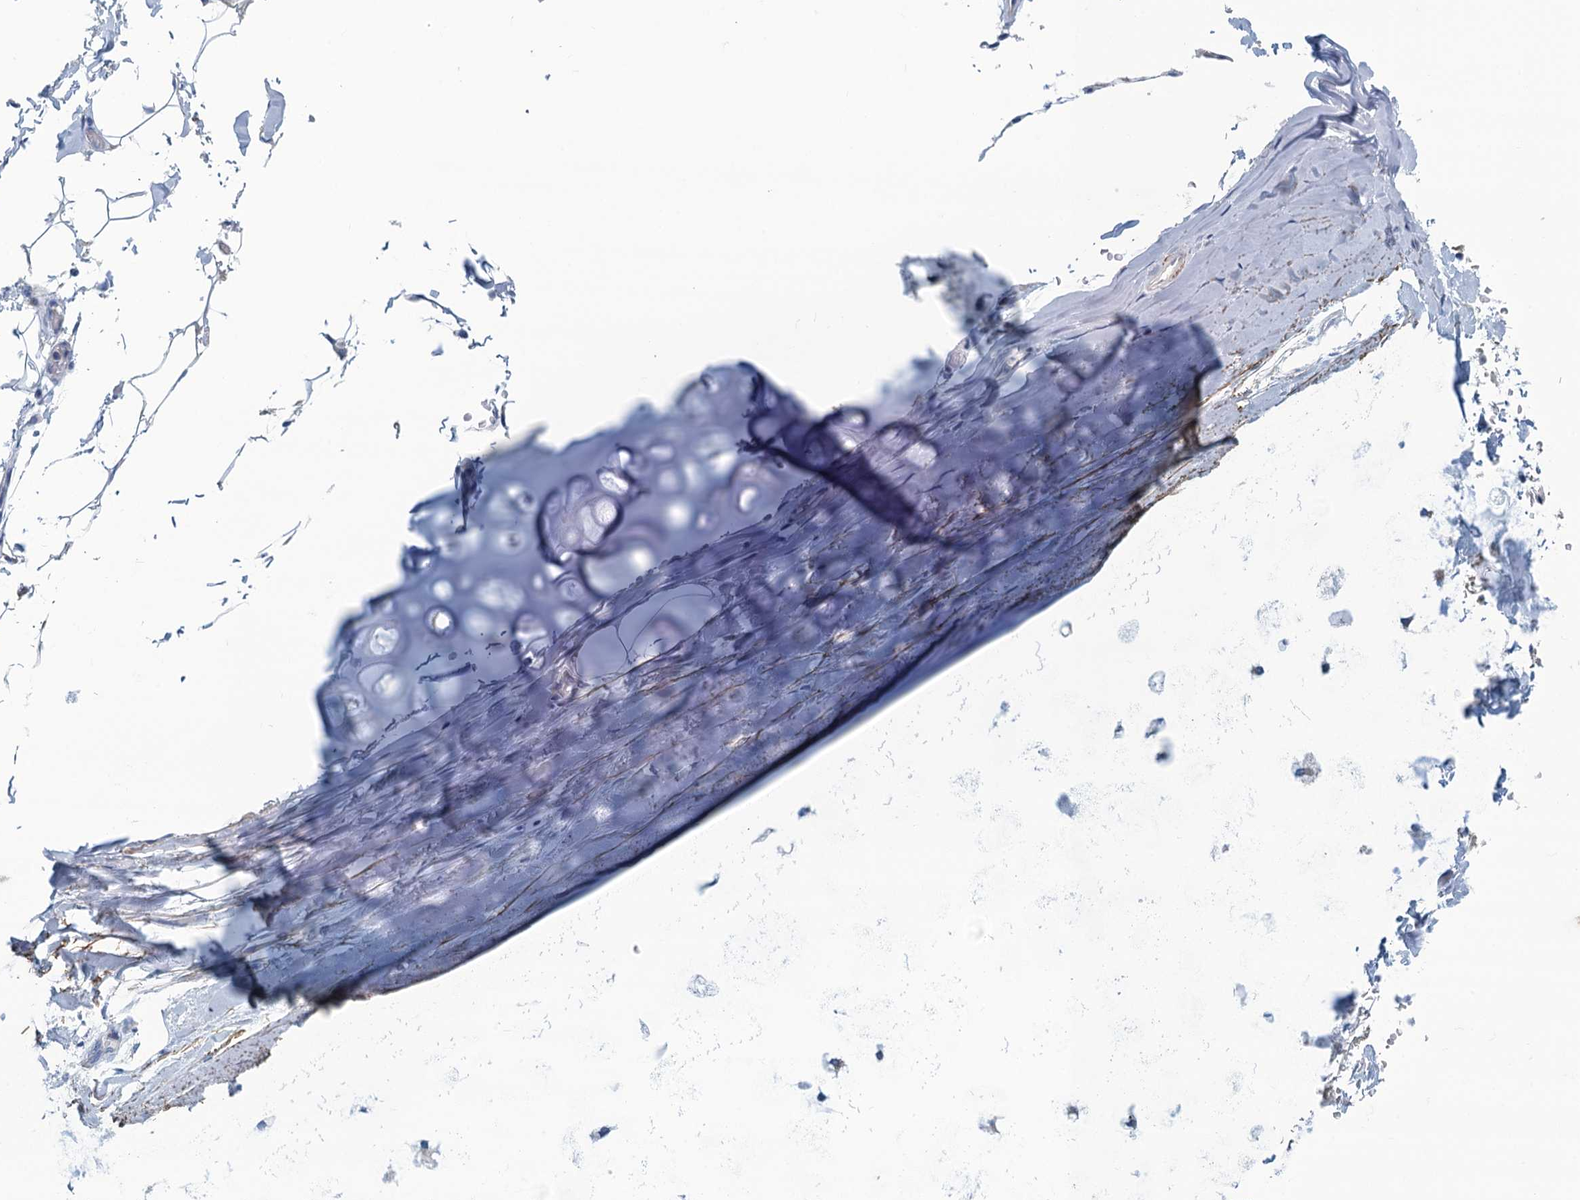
{"staining": {"intensity": "negative", "quantity": "none", "location": "none"}, "tissue": "adipose tissue", "cell_type": "Adipocytes", "image_type": "normal", "snomed": [{"axis": "morphology", "description": "Normal tissue, NOS"}, {"axis": "topography", "description": "Bronchus"}], "caption": "This is an IHC micrograph of unremarkable adipose tissue. There is no staining in adipocytes.", "gene": "C10orf88", "patient": {"sex": "male", "age": 66}}